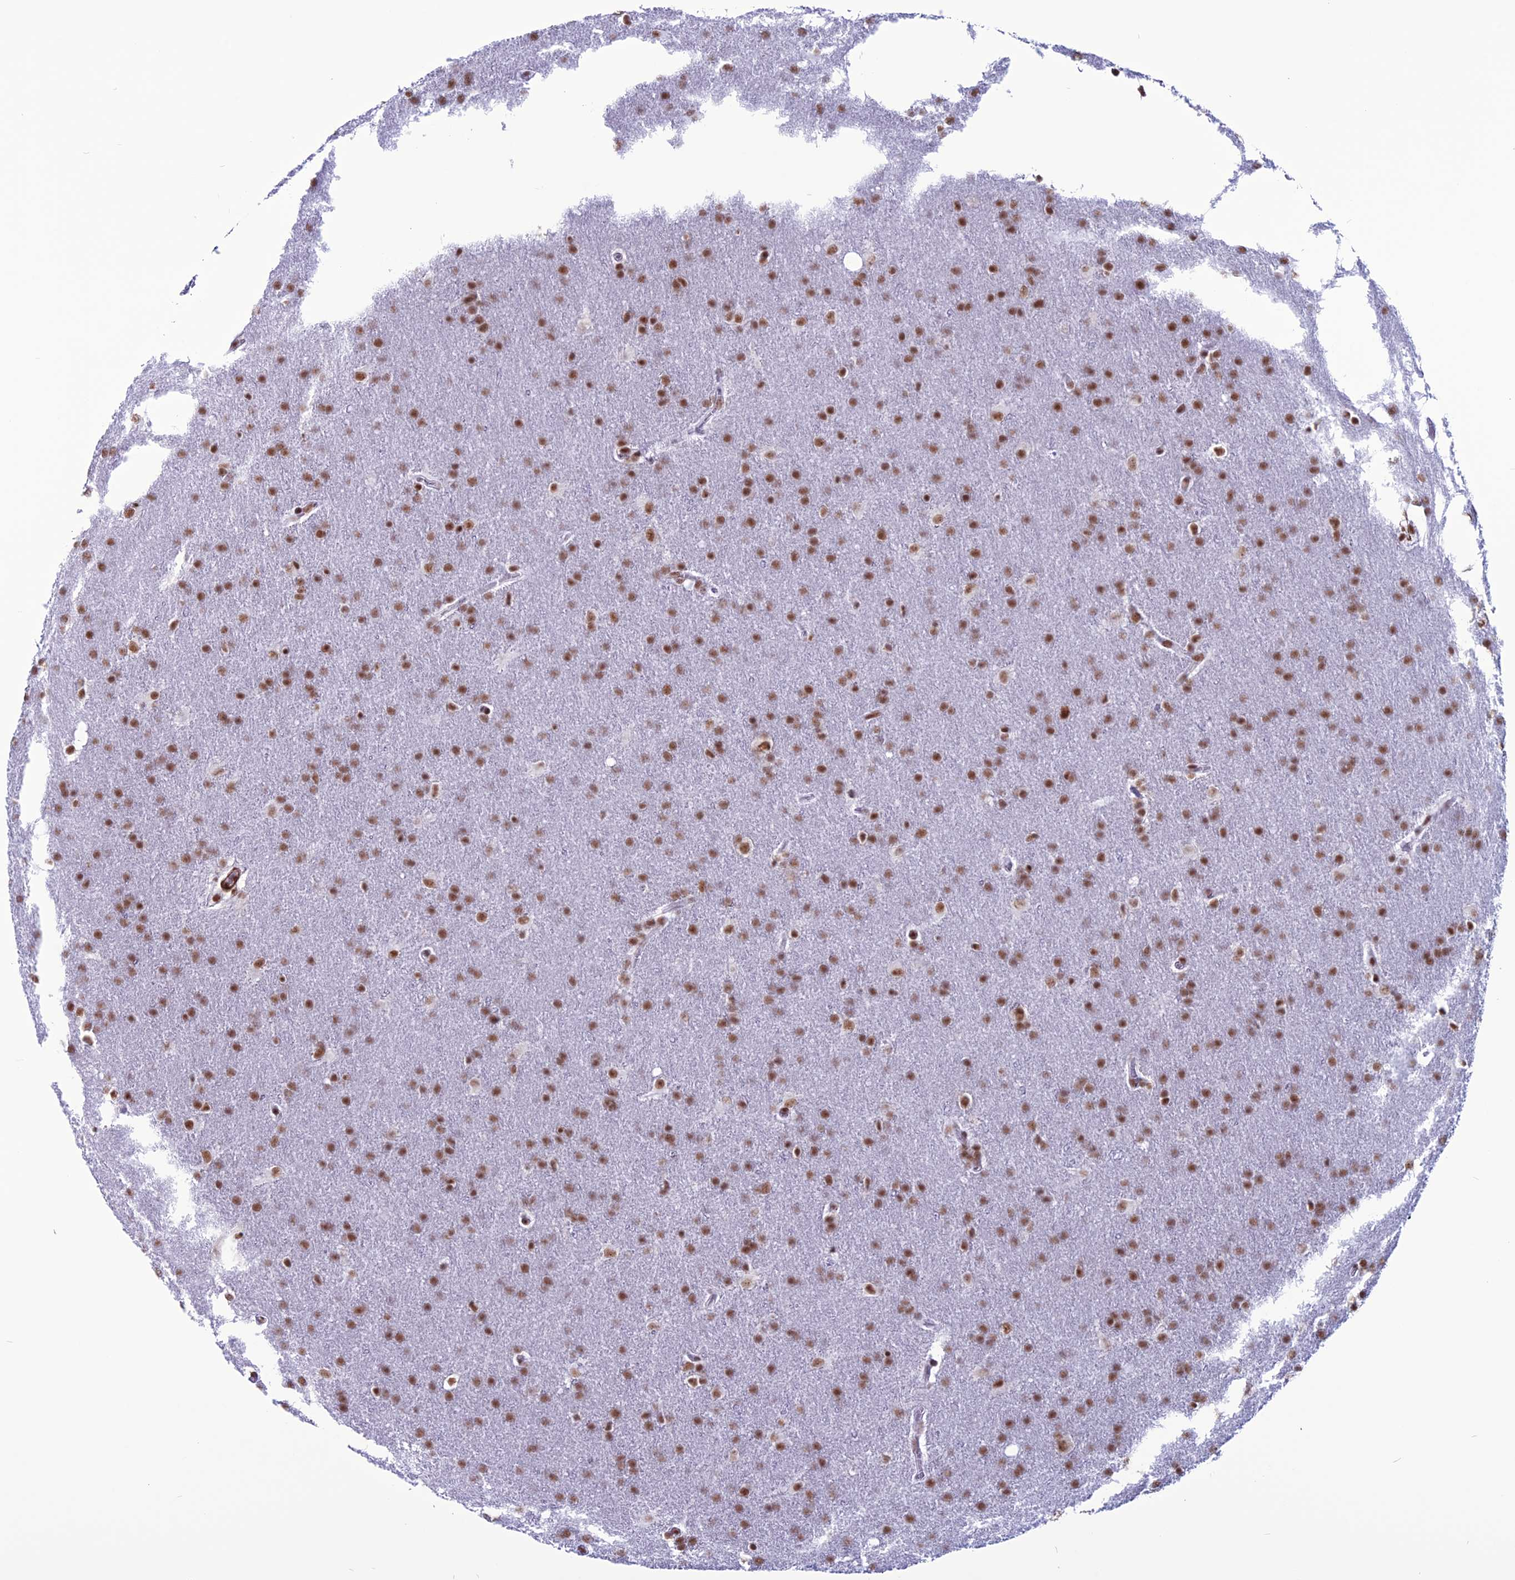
{"staining": {"intensity": "moderate", "quantity": ">75%", "location": "nuclear"}, "tissue": "glioma", "cell_type": "Tumor cells", "image_type": "cancer", "snomed": [{"axis": "morphology", "description": "Glioma, malignant, Low grade"}, {"axis": "topography", "description": "Brain"}], "caption": "This is an image of immunohistochemistry (IHC) staining of low-grade glioma (malignant), which shows moderate expression in the nuclear of tumor cells.", "gene": "U2AF1", "patient": {"sex": "female", "age": 32}}